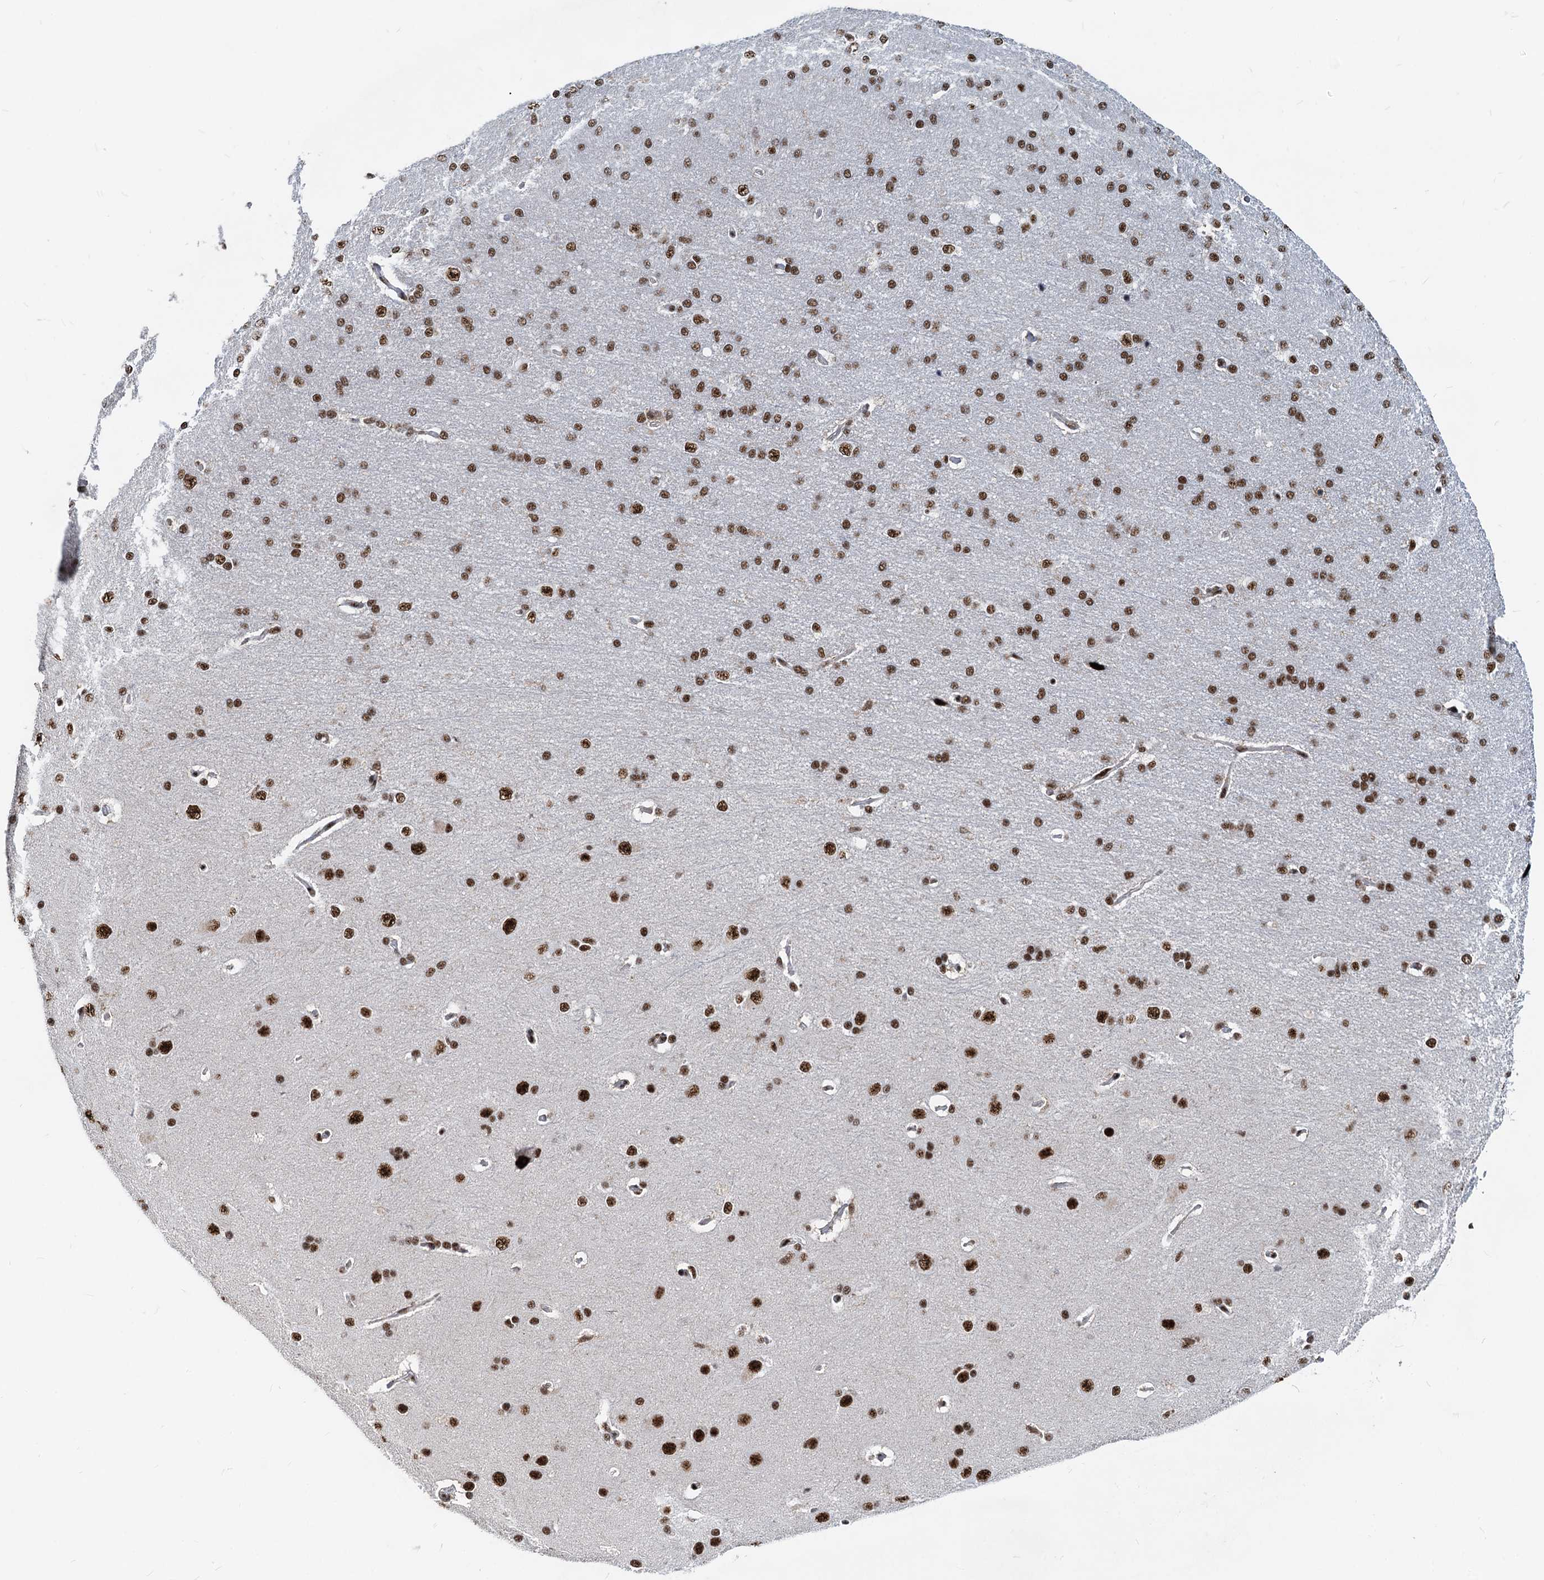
{"staining": {"intensity": "moderate", "quantity": ">75%", "location": "nuclear"}, "tissue": "cerebral cortex", "cell_type": "Endothelial cells", "image_type": "normal", "snomed": [{"axis": "morphology", "description": "Normal tissue, NOS"}, {"axis": "topography", "description": "Cerebral cortex"}], "caption": "A medium amount of moderate nuclear staining is appreciated in about >75% of endothelial cells in unremarkable cerebral cortex.", "gene": "RBM26", "patient": {"sex": "male", "age": 62}}